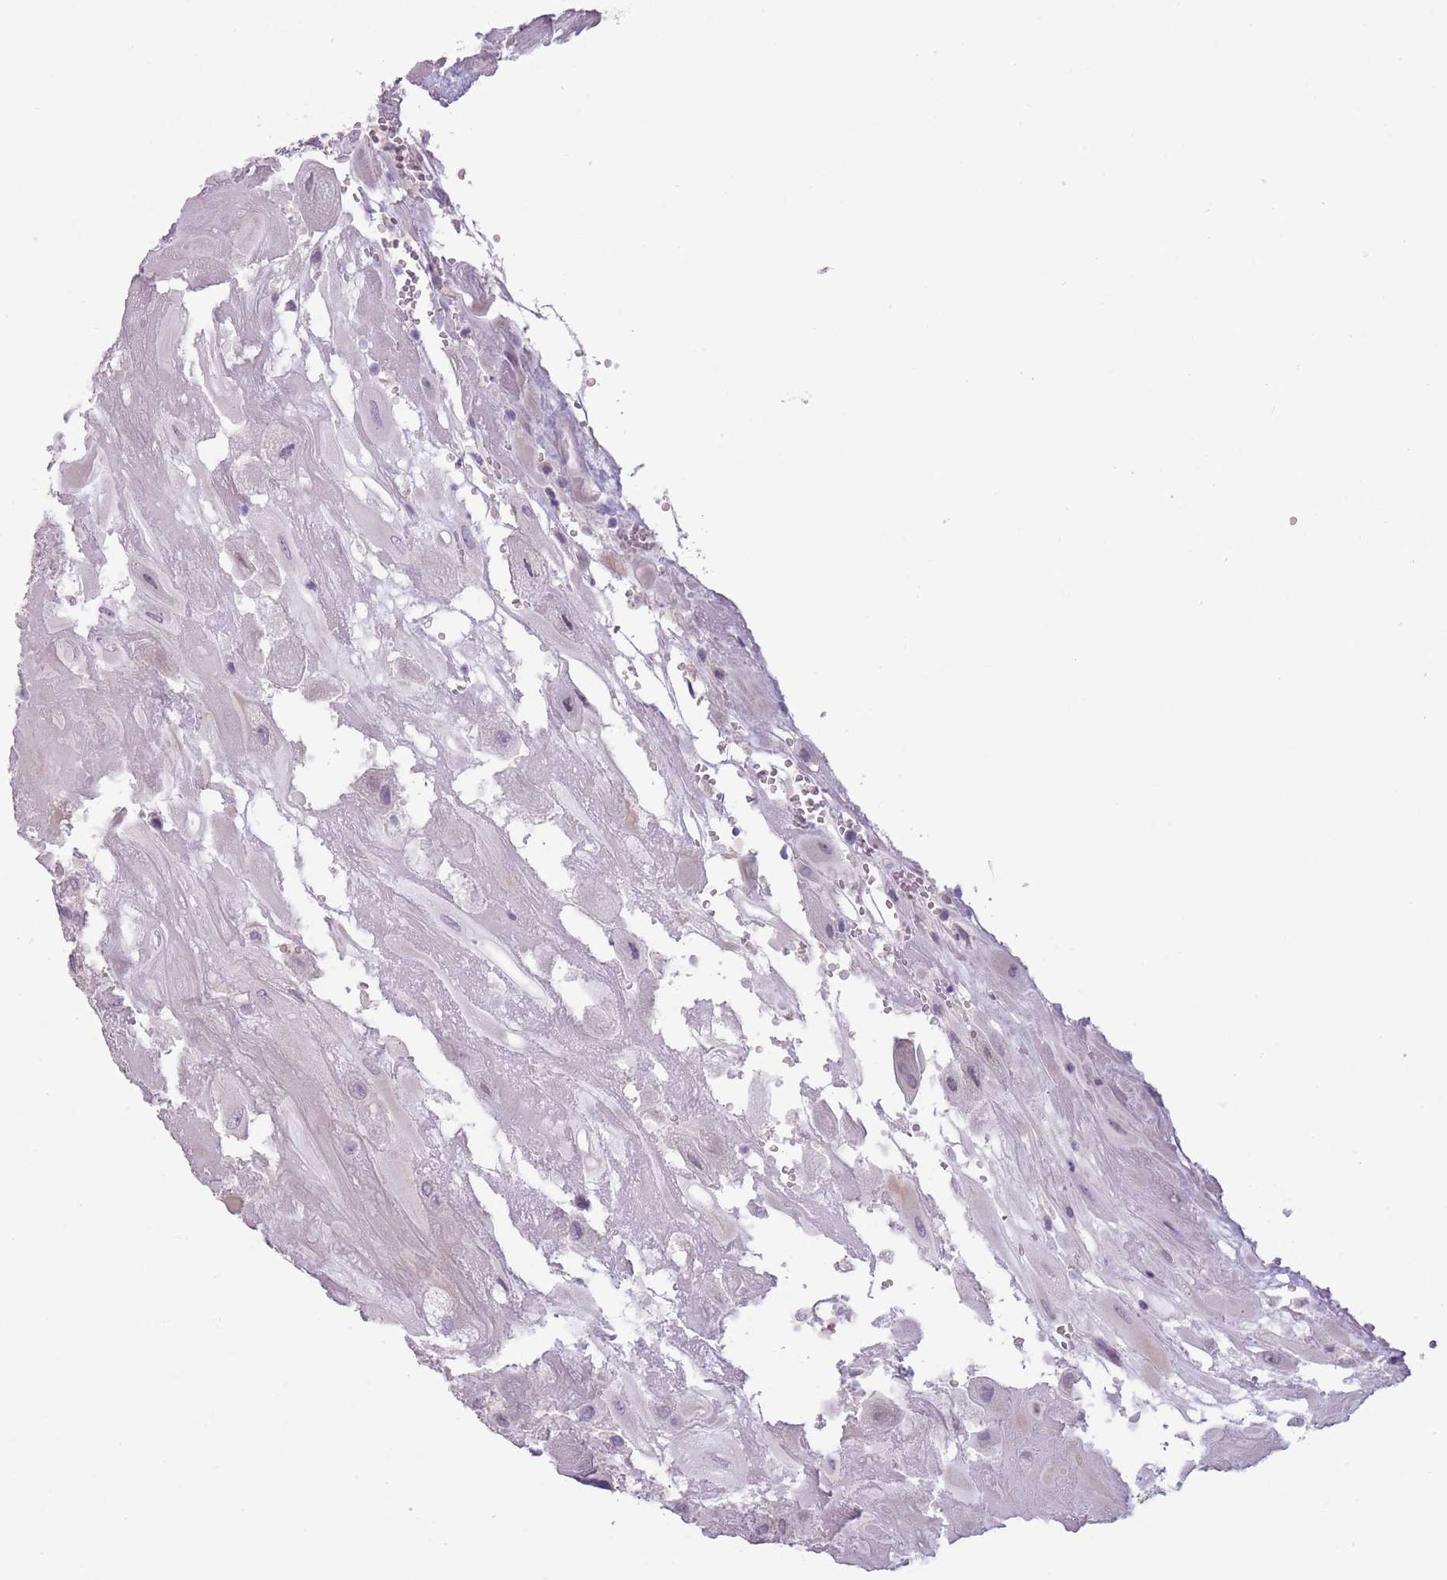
{"staining": {"intensity": "negative", "quantity": "none", "location": "none"}, "tissue": "placenta", "cell_type": "Decidual cells", "image_type": "normal", "snomed": [{"axis": "morphology", "description": "Normal tissue, NOS"}, {"axis": "topography", "description": "Placenta"}], "caption": "The histopathology image demonstrates no staining of decidual cells in normal placenta.", "gene": "TMEM236", "patient": {"sex": "female", "age": 32}}